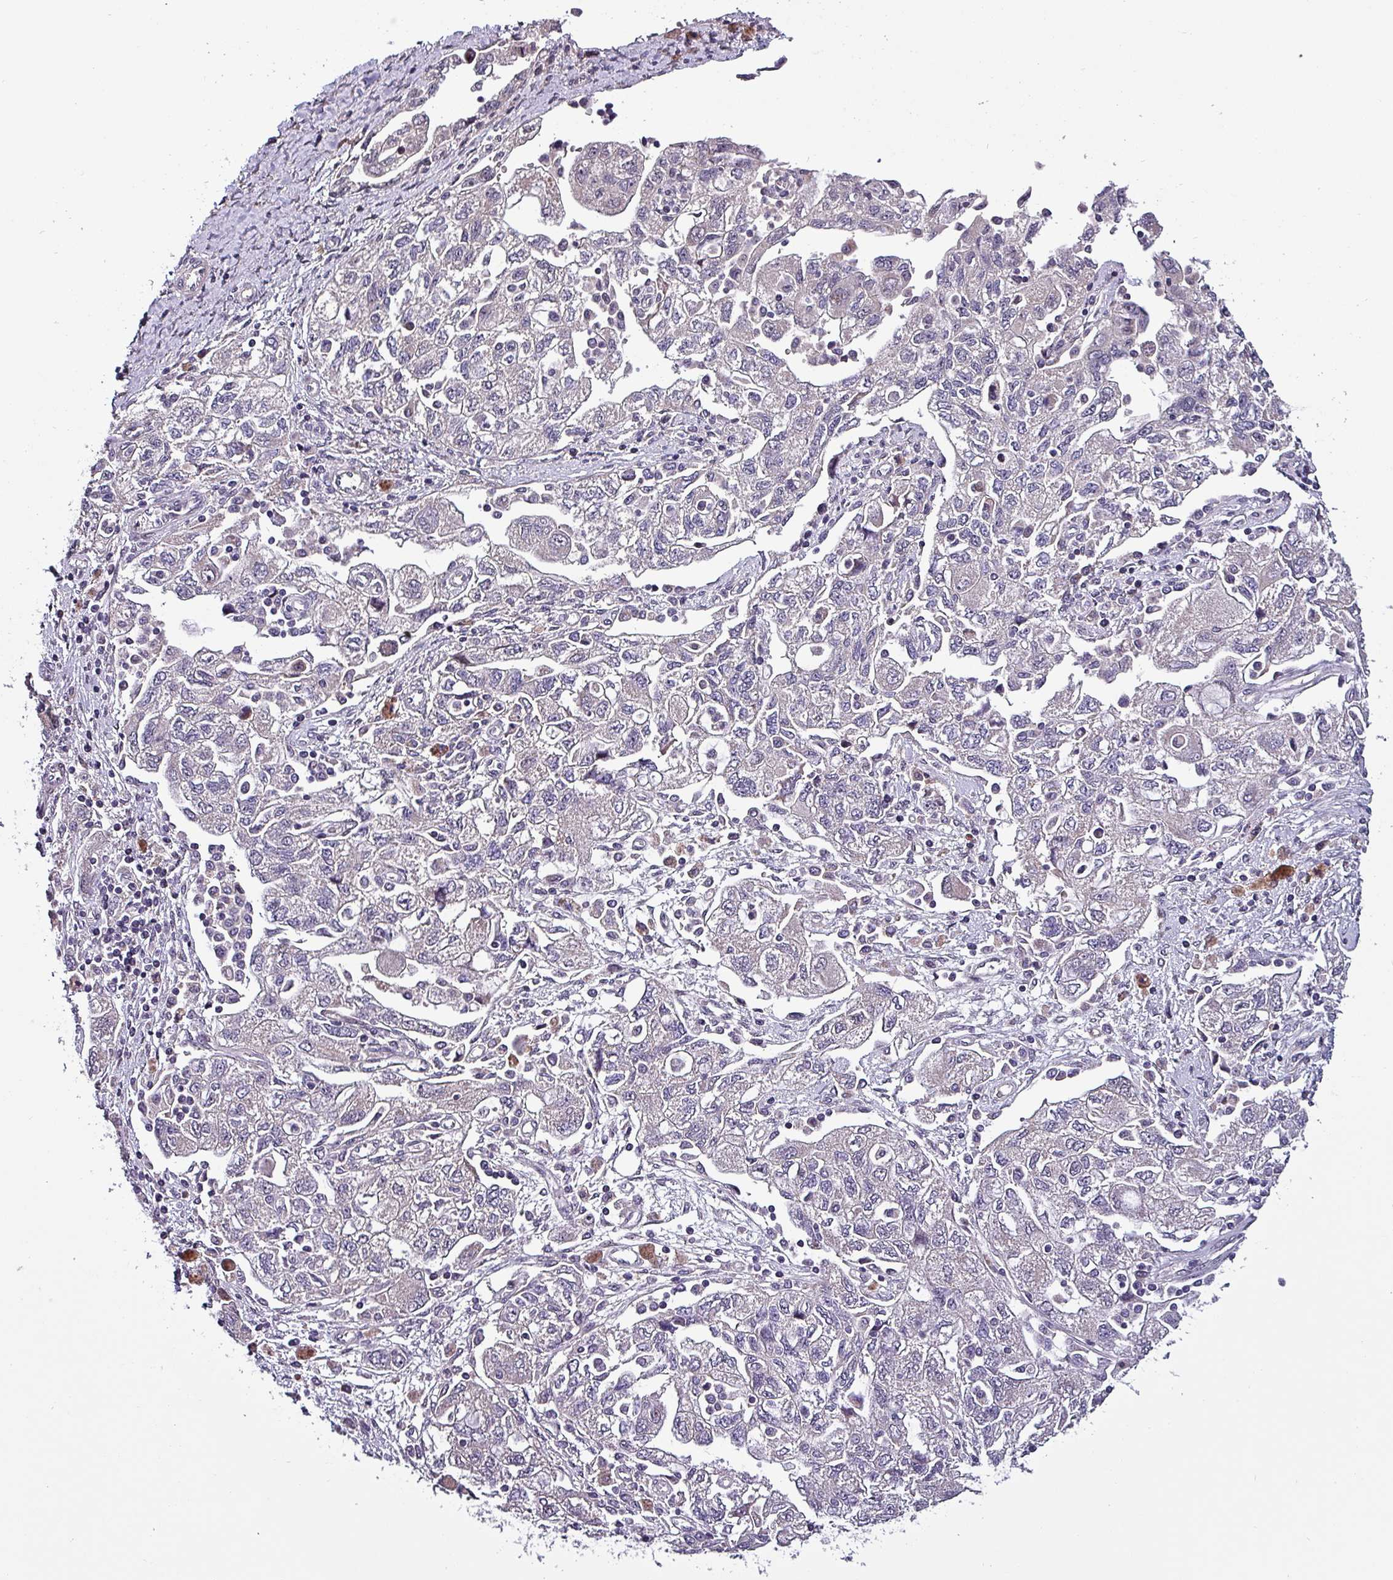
{"staining": {"intensity": "negative", "quantity": "none", "location": "none"}, "tissue": "ovarian cancer", "cell_type": "Tumor cells", "image_type": "cancer", "snomed": [{"axis": "morphology", "description": "Carcinoma, NOS"}, {"axis": "morphology", "description": "Cystadenocarcinoma, serous, NOS"}, {"axis": "topography", "description": "Ovary"}], "caption": "A histopathology image of human ovarian carcinoma is negative for staining in tumor cells. The staining is performed using DAB brown chromogen with nuclei counter-stained in using hematoxylin.", "gene": "GRAPL", "patient": {"sex": "female", "age": 69}}